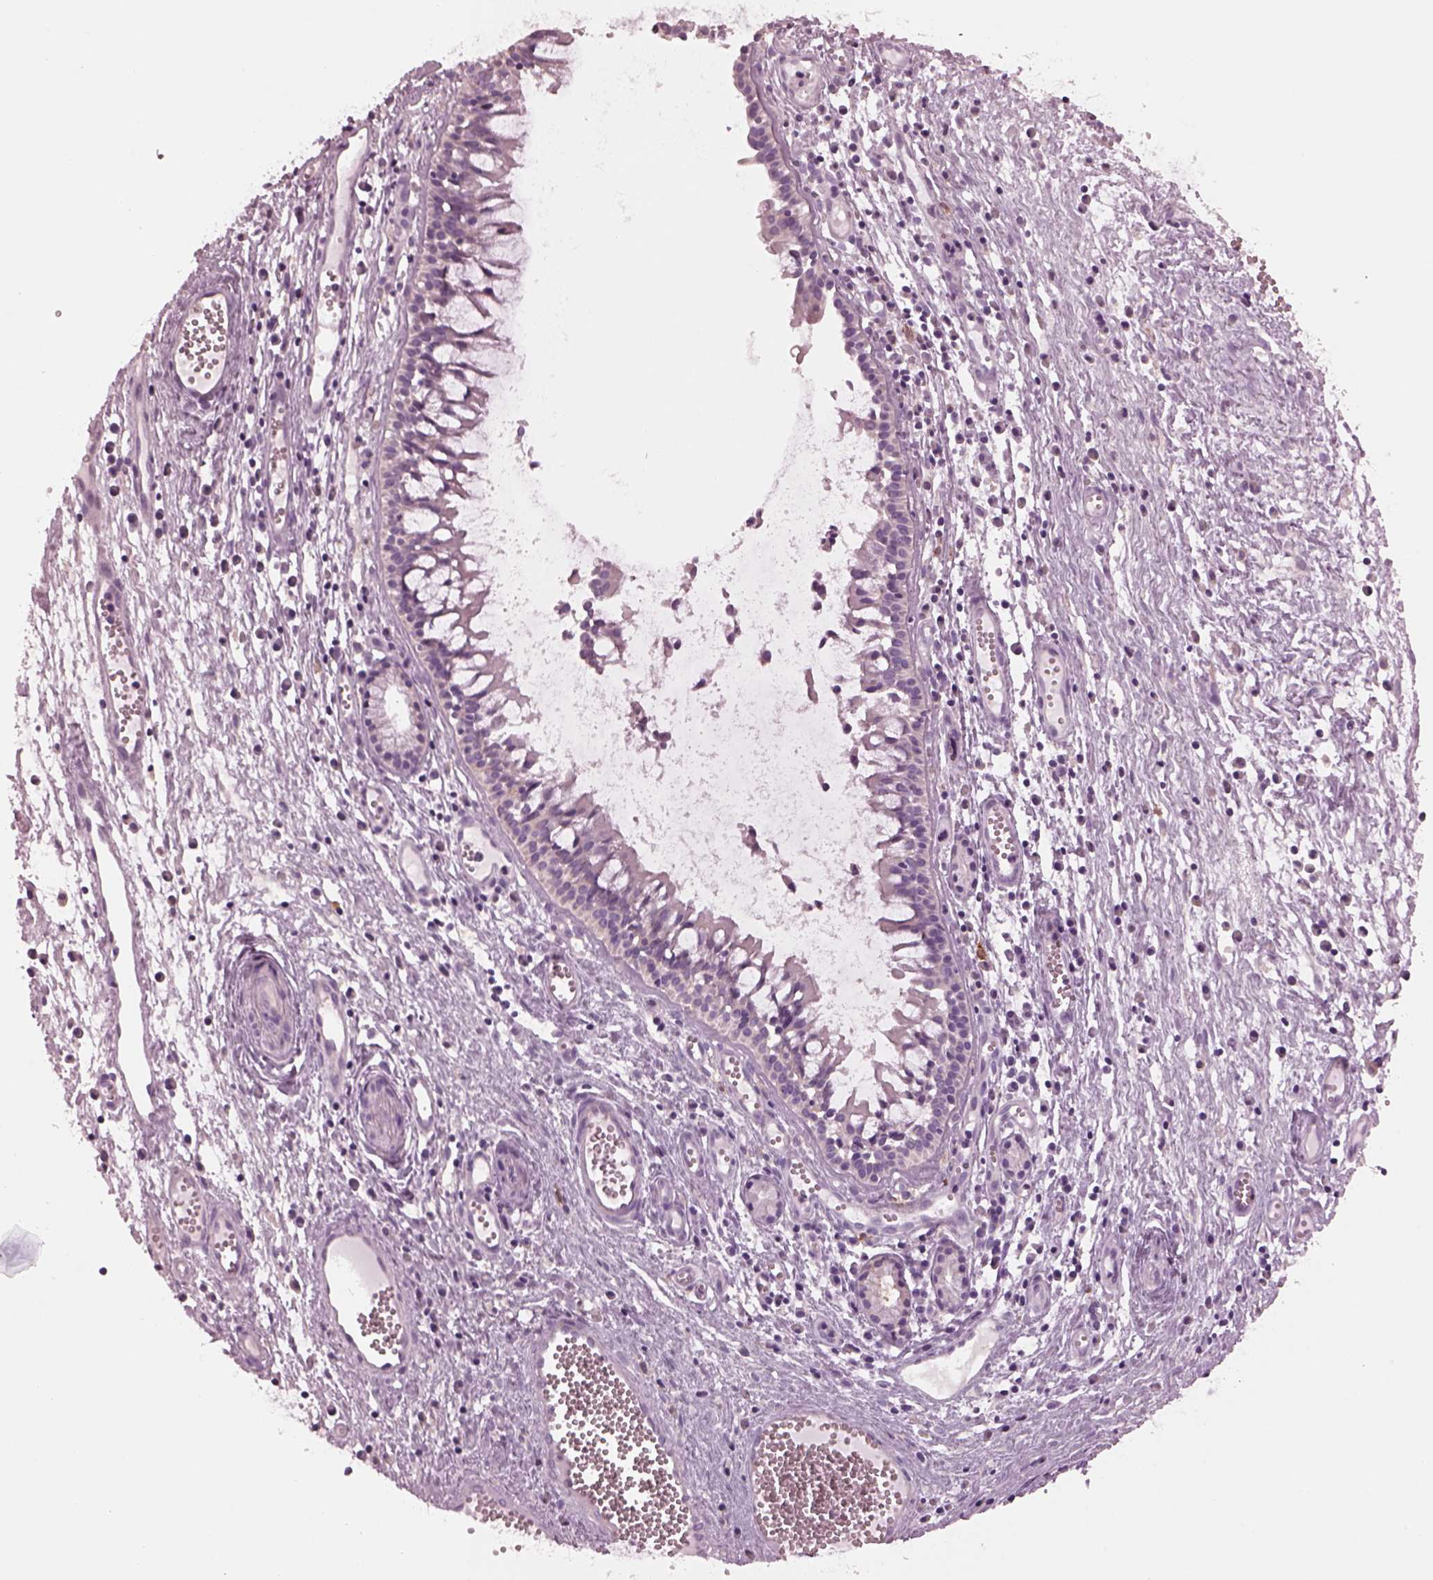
{"staining": {"intensity": "negative", "quantity": "none", "location": "none"}, "tissue": "nasopharynx", "cell_type": "Respiratory epithelial cells", "image_type": "normal", "snomed": [{"axis": "morphology", "description": "Normal tissue, NOS"}, {"axis": "topography", "description": "Nasopharynx"}], "caption": "Nasopharynx stained for a protein using IHC exhibits no staining respiratory epithelial cells.", "gene": "SHTN1", "patient": {"sex": "male", "age": 31}}